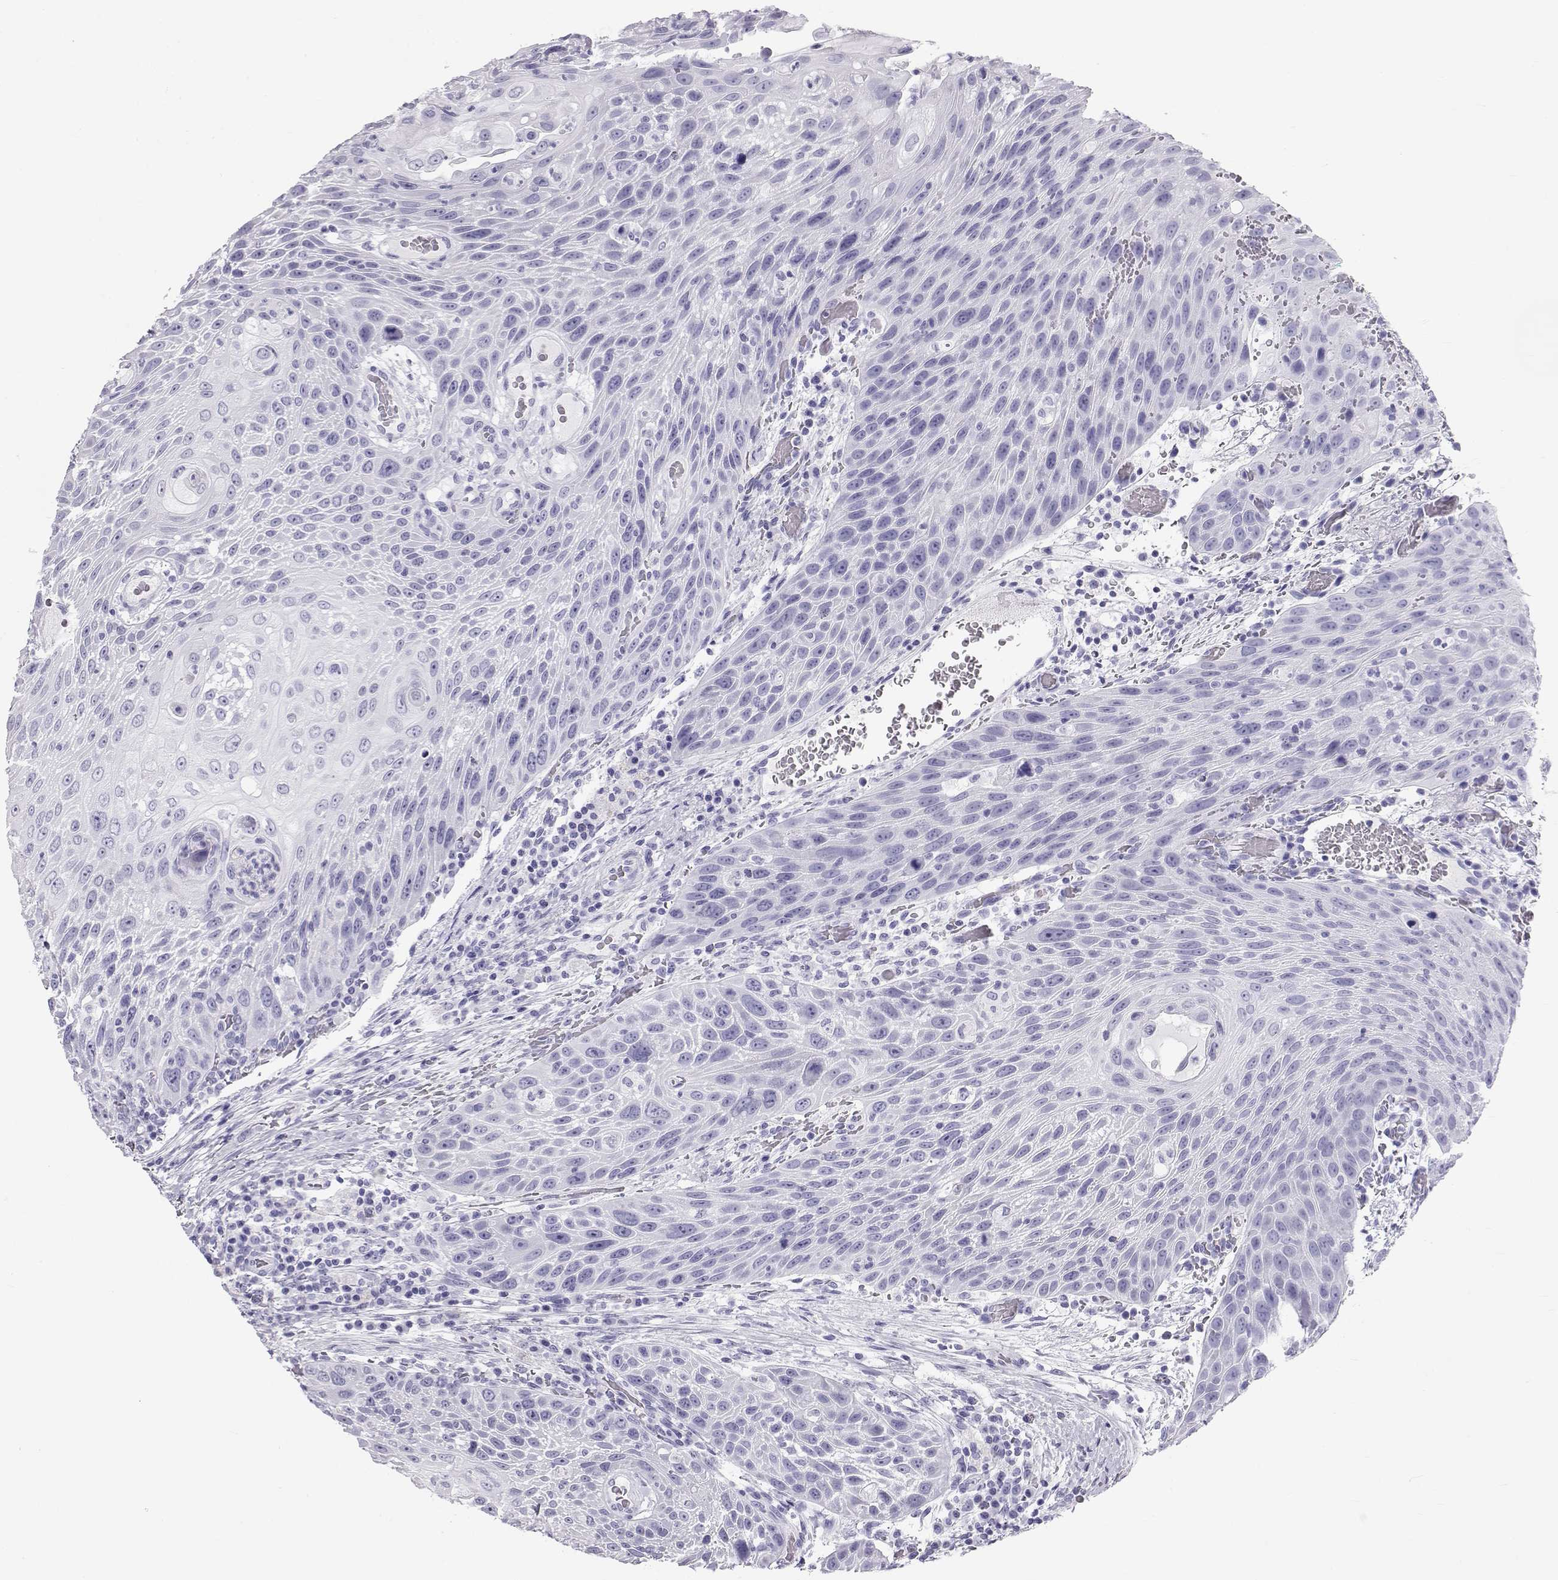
{"staining": {"intensity": "negative", "quantity": "none", "location": "none"}, "tissue": "head and neck cancer", "cell_type": "Tumor cells", "image_type": "cancer", "snomed": [{"axis": "morphology", "description": "Squamous cell carcinoma, NOS"}, {"axis": "topography", "description": "Head-Neck"}], "caption": "Squamous cell carcinoma (head and neck) stained for a protein using immunohistochemistry reveals no expression tumor cells.", "gene": "RD3", "patient": {"sex": "male", "age": 69}}